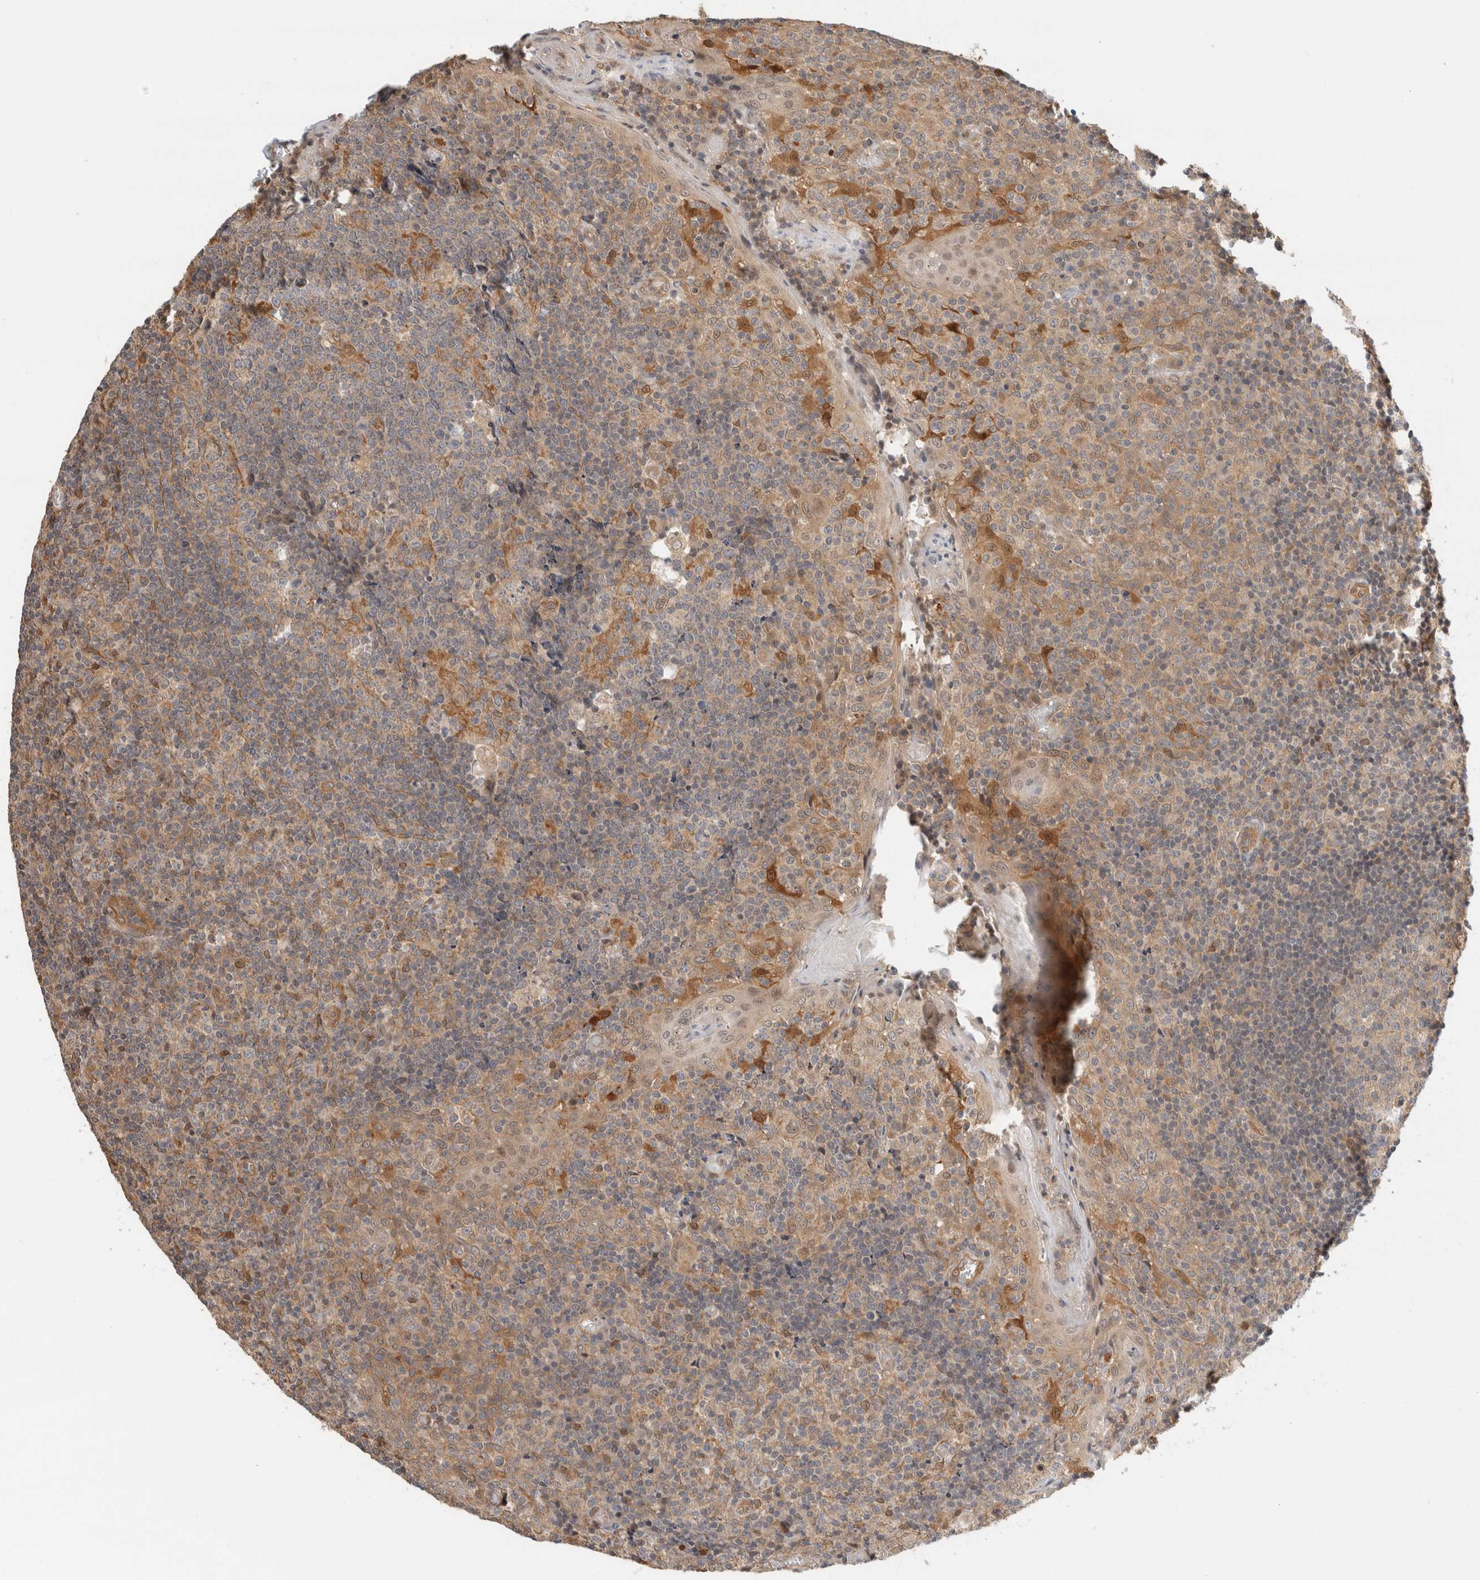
{"staining": {"intensity": "moderate", "quantity": "<25%", "location": "cytoplasmic/membranous"}, "tissue": "tonsil", "cell_type": "Germinal center cells", "image_type": "normal", "snomed": [{"axis": "morphology", "description": "Normal tissue, NOS"}, {"axis": "topography", "description": "Tonsil"}], "caption": "A low amount of moderate cytoplasmic/membranous positivity is appreciated in approximately <25% of germinal center cells in benign tonsil. (Stains: DAB (3,3'-diaminobenzidine) in brown, nuclei in blue, Microscopy: brightfield microscopy at high magnification).", "gene": "OTUD6B", "patient": {"sex": "female", "age": 19}}